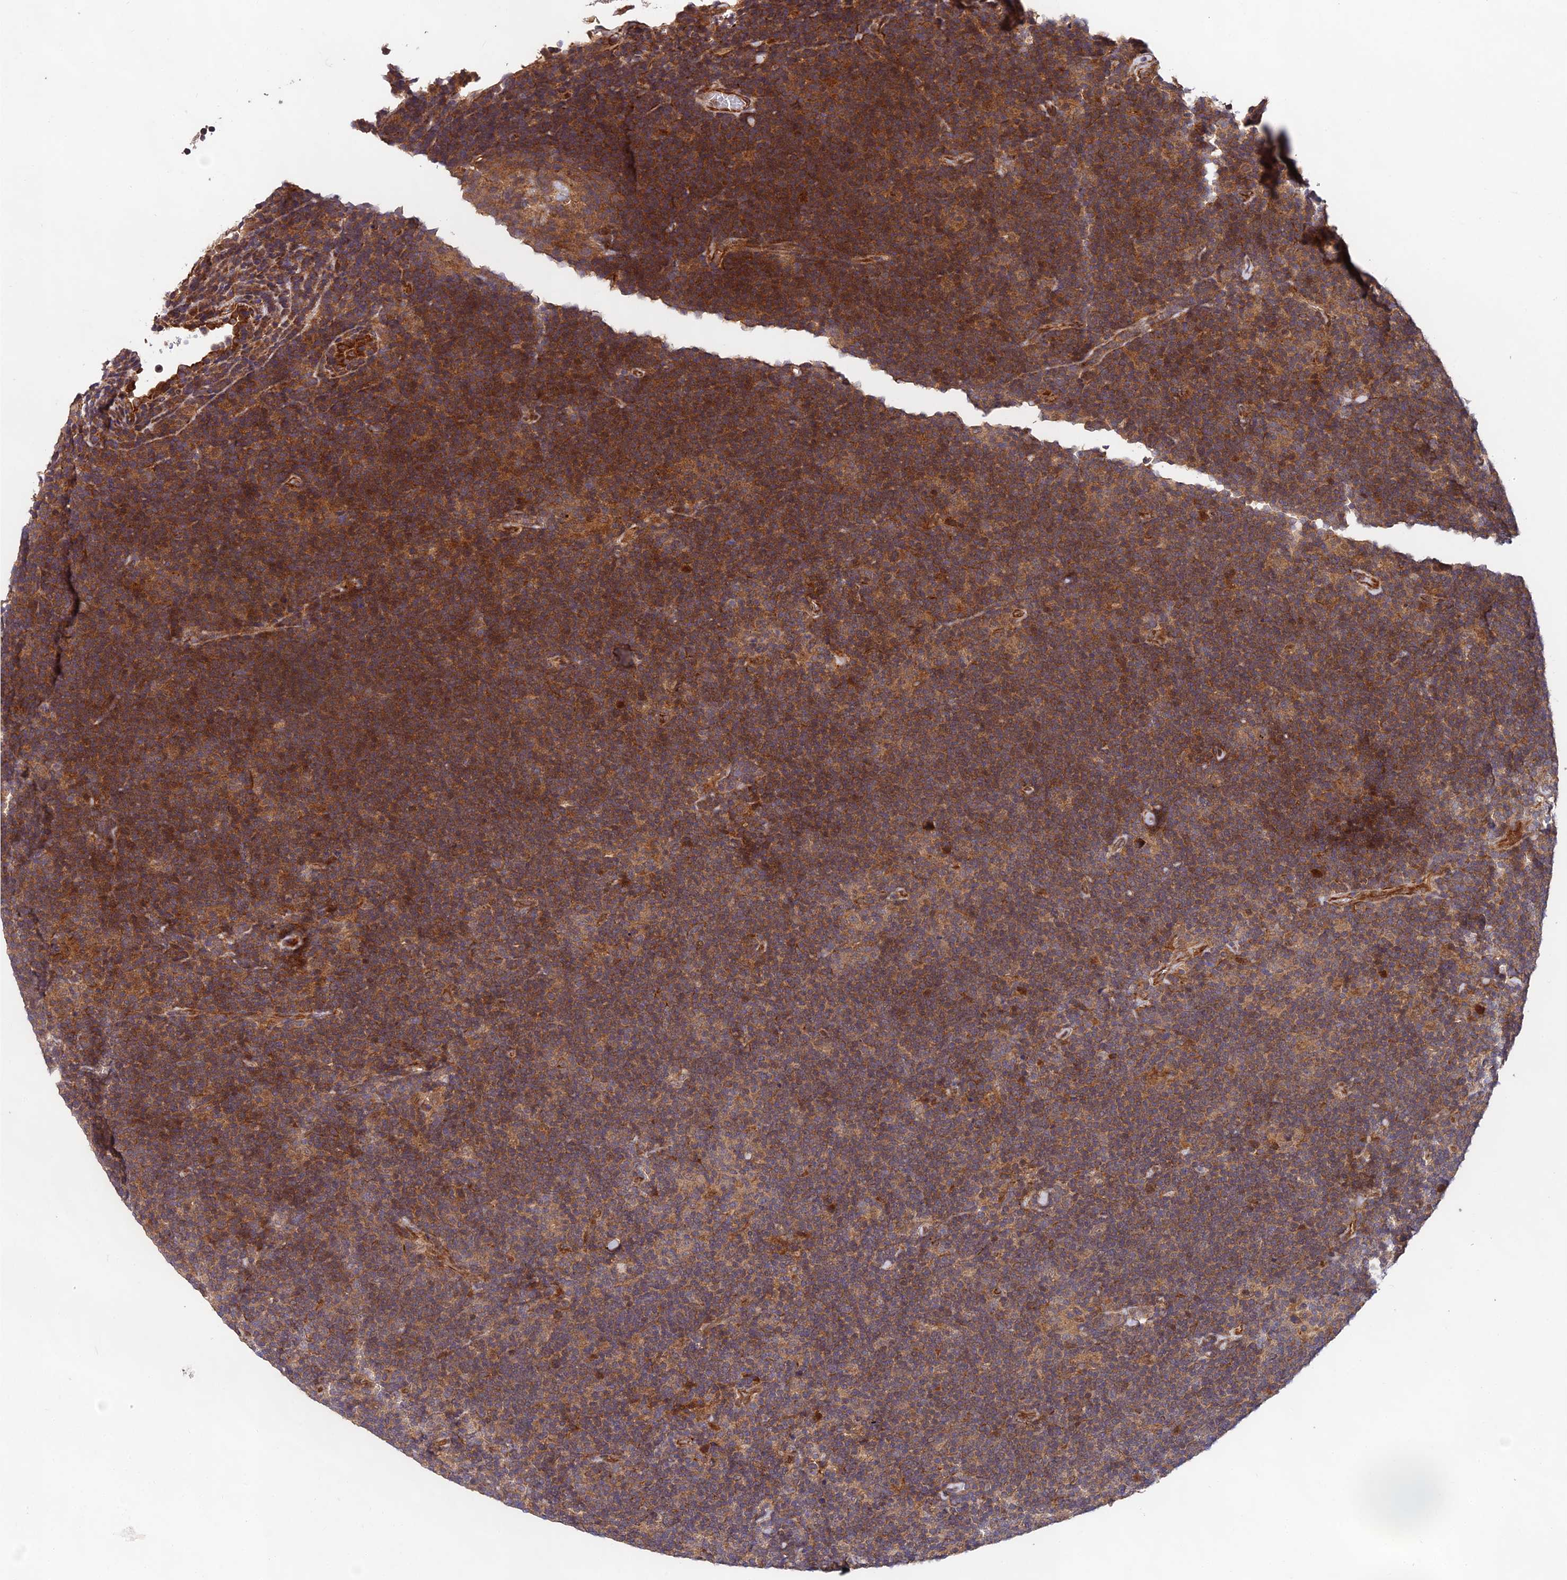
{"staining": {"intensity": "weak", "quantity": ">75%", "location": "cytoplasmic/membranous"}, "tissue": "lymphoma", "cell_type": "Tumor cells", "image_type": "cancer", "snomed": [{"axis": "morphology", "description": "Hodgkin's disease, NOS"}, {"axis": "topography", "description": "Lymph node"}], "caption": "The histopathology image shows staining of lymphoma, revealing weak cytoplasmic/membranous protein expression (brown color) within tumor cells. The staining is performed using DAB (3,3'-diaminobenzidine) brown chromogen to label protein expression. The nuclei are counter-stained blue using hematoxylin.", "gene": "MKKS", "patient": {"sex": "female", "age": 57}}